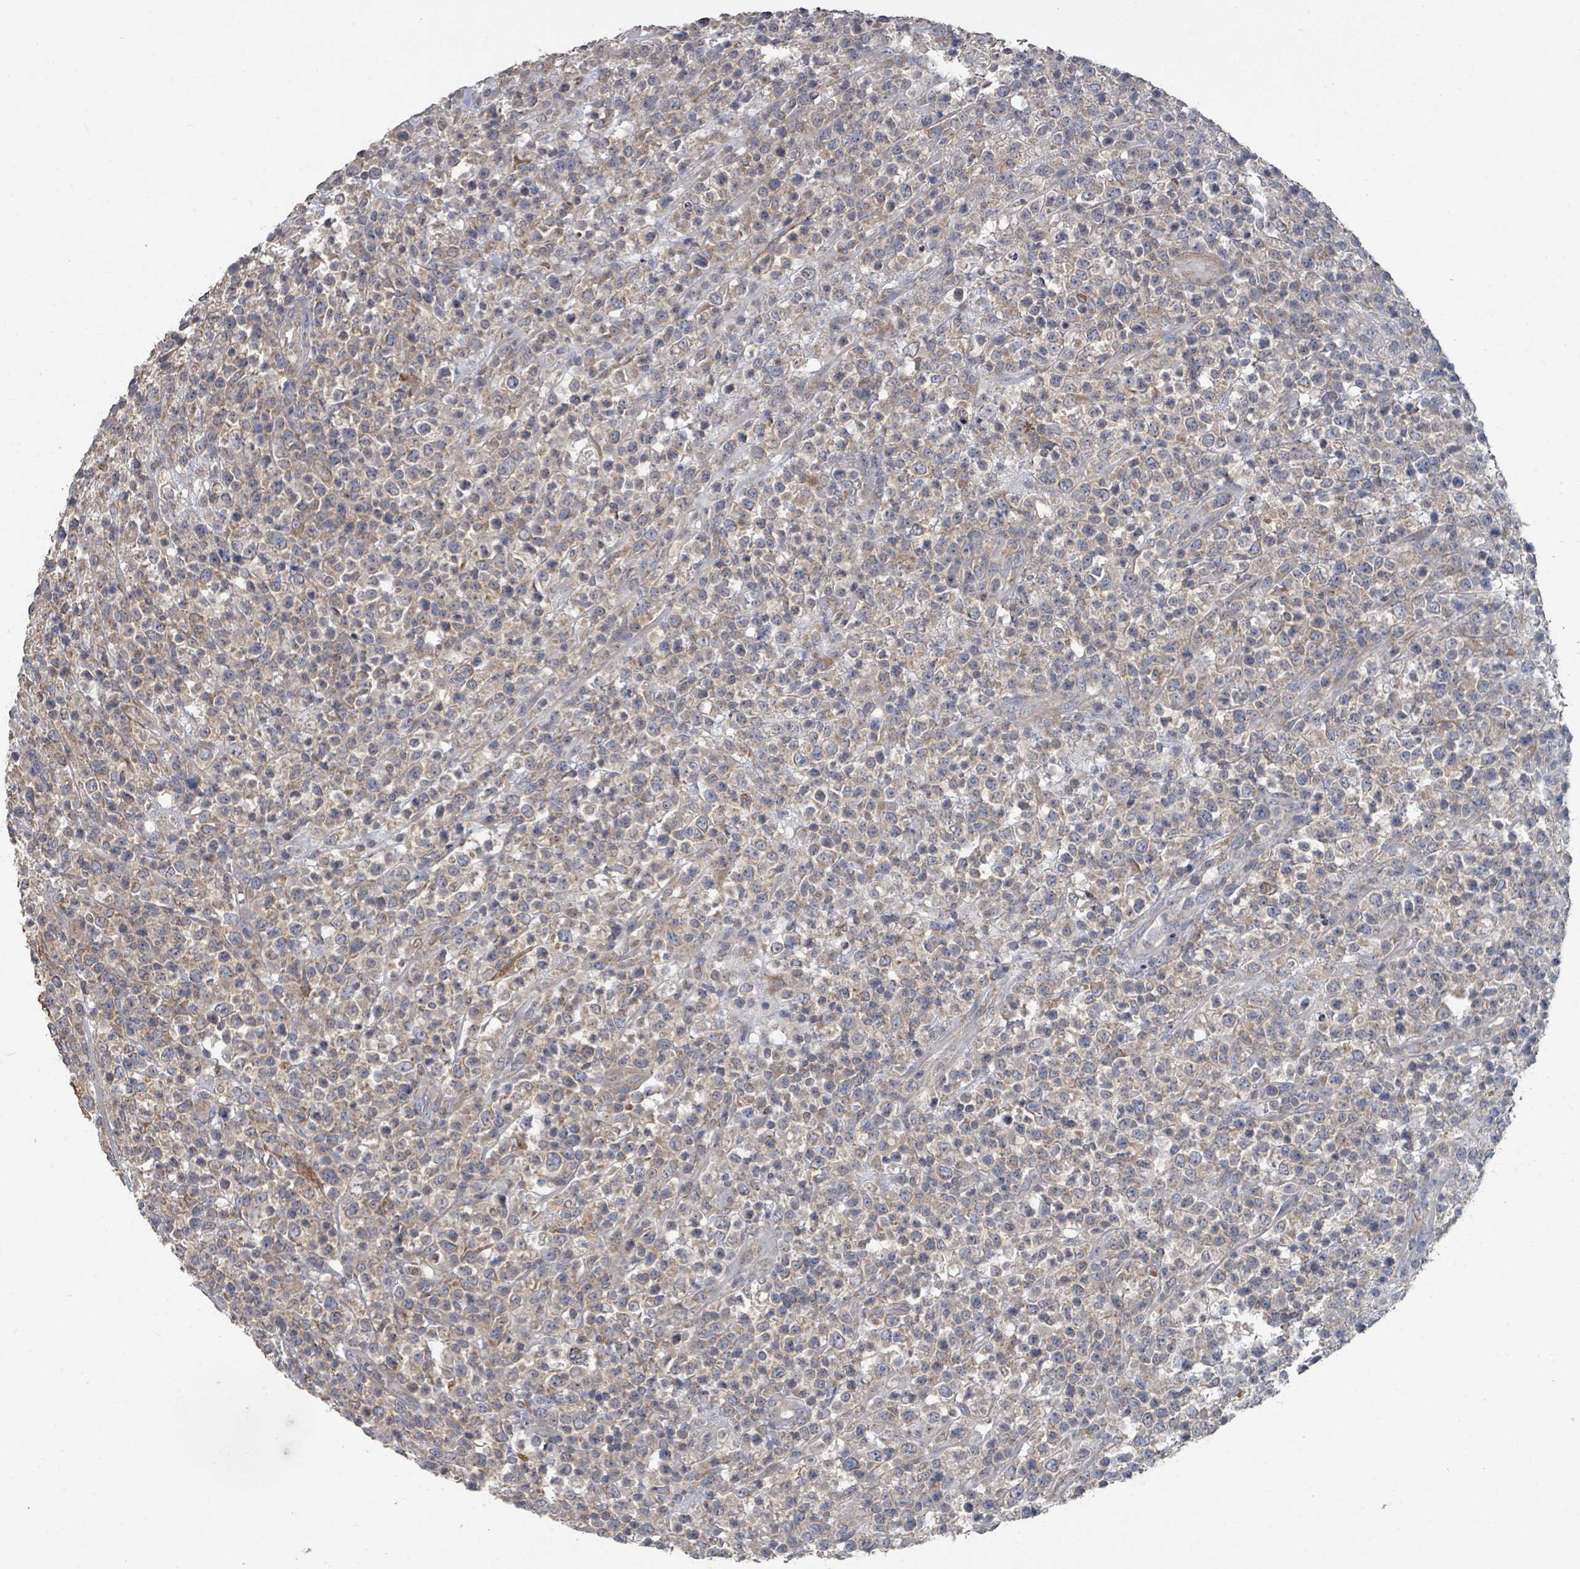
{"staining": {"intensity": "negative", "quantity": "none", "location": "none"}, "tissue": "lymphoma", "cell_type": "Tumor cells", "image_type": "cancer", "snomed": [{"axis": "morphology", "description": "Malignant lymphoma, non-Hodgkin's type, High grade"}, {"axis": "topography", "description": "Colon"}], "caption": "An immunohistochemistry (IHC) image of lymphoma is shown. There is no staining in tumor cells of lymphoma.", "gene": "SLC9A7", "patient": {"sex": "female", "age": 53}}